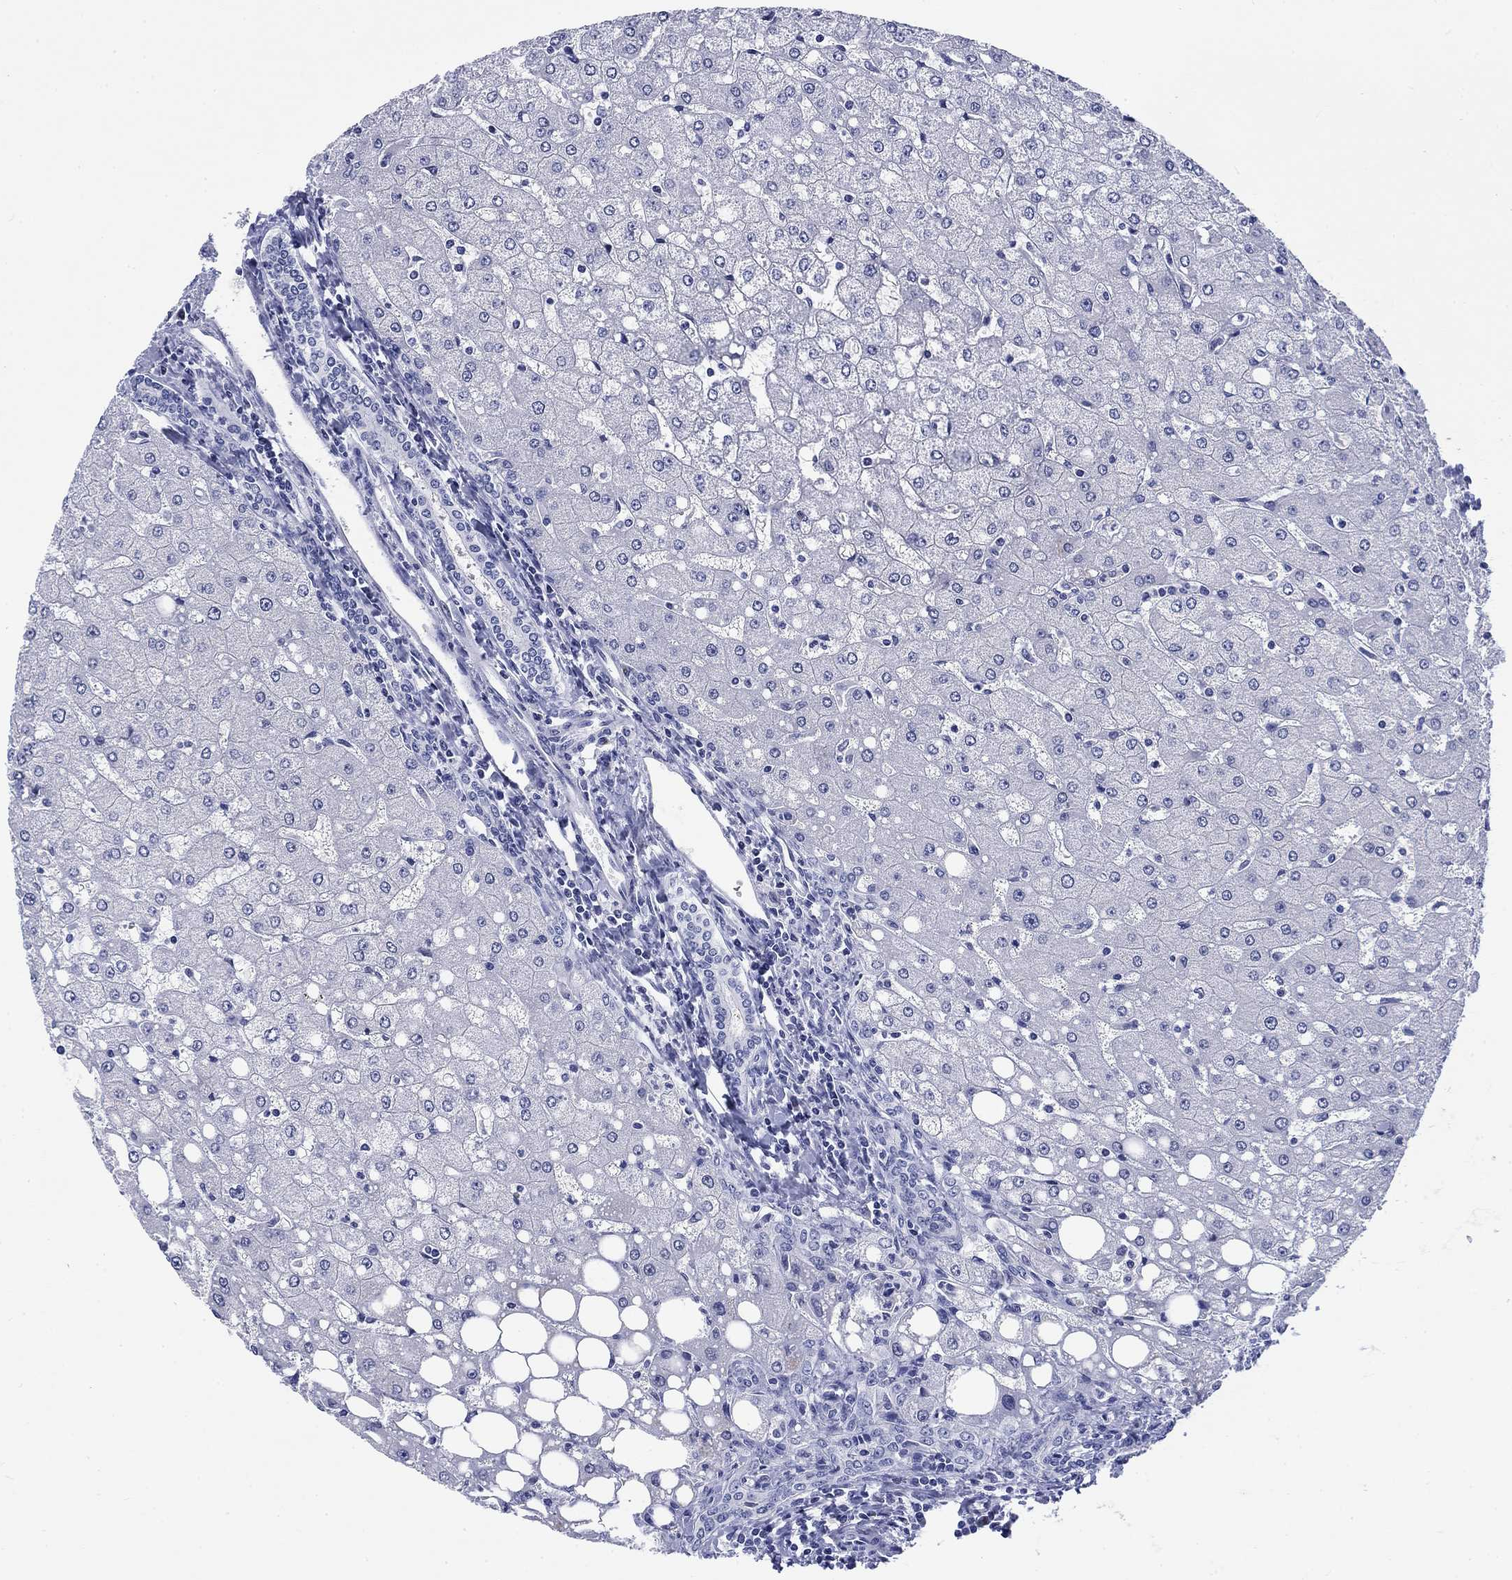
{"staining": {"intensity": "negative", "quantity": "none", "location": "none"}, "tissue": "liver", "cell_type": "Cholangiocytes", "image_type": "normal", "snomed": [{"axis": "morphology", "description": "Normal tissue, NOS"}, {"axis": "topography", "description": "Liver"}], "caption": "This is an IHC micrograph of normal human liver. There is no expression in cholangiocytes.", "gene": "KRT76", "patient": {"sex": "female", "age": 53}}